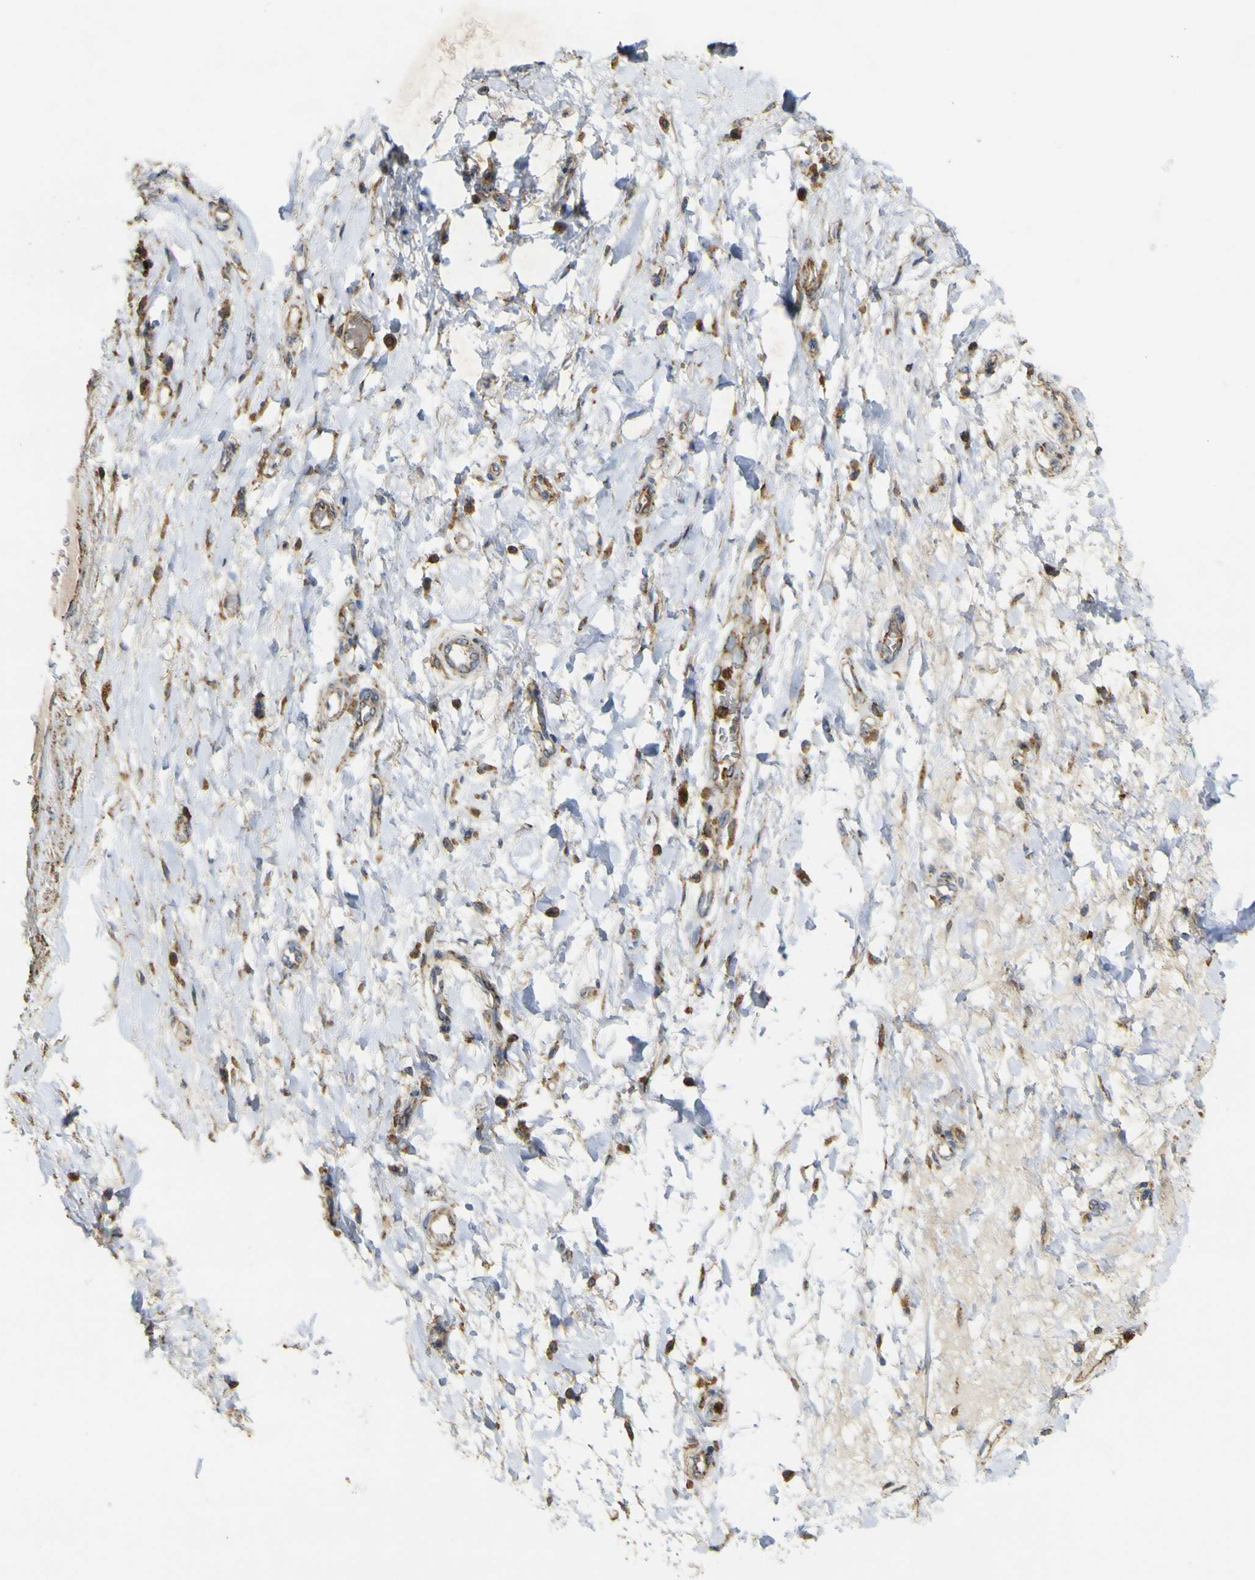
{"staining": {"intensity": "moderate", "quantity": ">75%", "location": "cytoplasmic/membranous"}, "tissue": "adipose tissue", "cell_type": "Adipocytes", "image_type": "normal", "snomed": [{"axis": "morphology", "description": "Normal tissue, NOS"}, {"axis": "morphology", "description": "Adenocarcinoma, NOS"}, {"axis": "topography", "description": "Esophagus"}], "caption": "Protein staining of unremarkable adipose tissue shows moderate cytoplasmic/membranous positivity in approximately >75% of adipocytes.", "gene": "ACSL3", "patient": {"sex": "male", "age": 62}}